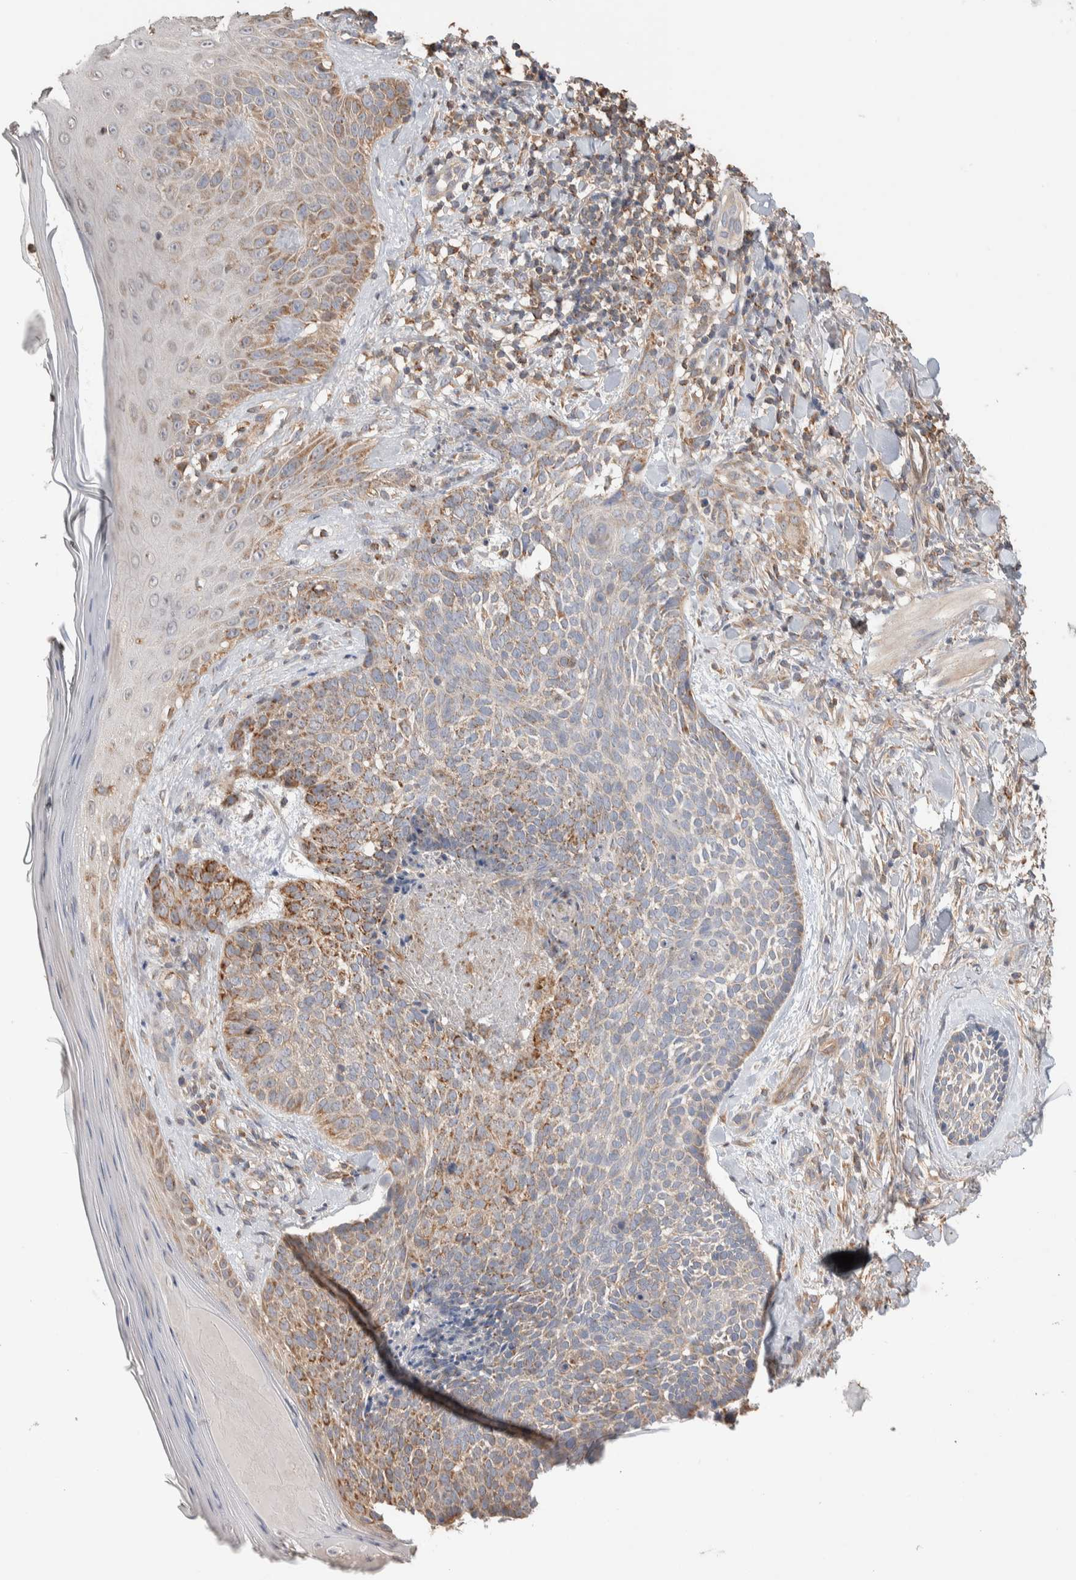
{"staining": {"intensity": "moderate", "quantity": "25%-75%", "location": "cytoplasmic/membranous"}, "tissue": "skin cancer", "cell_type": "Tumor cells", "image_type": "cancer", "snomed": [{"axis": "morphology", "description": "Normal tissue, NOS"}, {"axis": "morphology", "description": "Basal cell carcinoma"}, {"axis": "topography", "description": "Skin"}], "caption": "IHC (DAB) staining of human skin cancer demonstrates moderate cytoplasmic/membranous protein positivity in approximately 25%-75% of tumor cells.", "gene": "DEPTOR", "patient": {"sex": "male", "age": 67}}